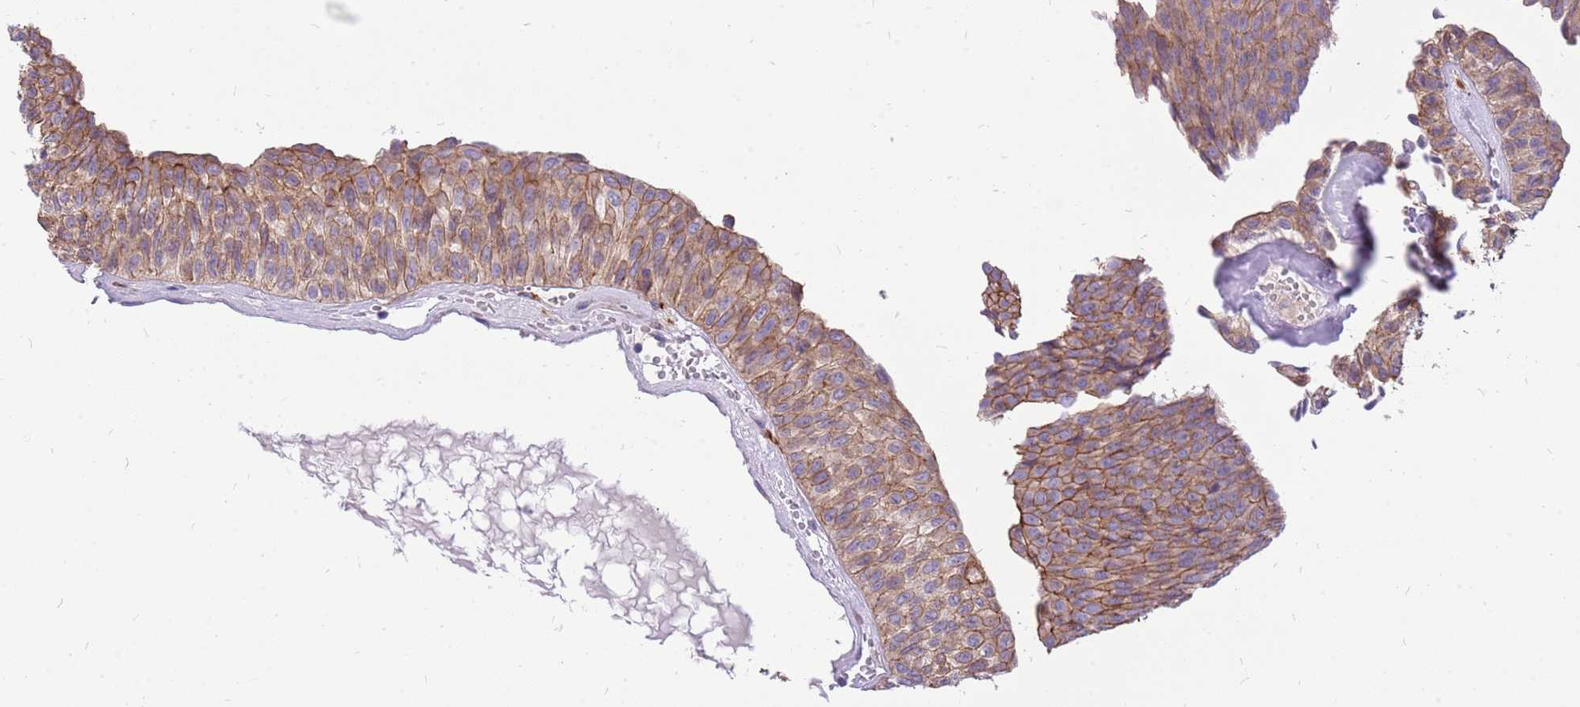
{"staining": {"intensity": "moderate", "quantity": "25%-75%", "location": "cytoplasmic/membranous"}, "tissue": "urothelial cancer", "cell_type": "Tumor cells", "image_type": "cancer", "snomed": [{"axis": "morphology", "description": "Urothelial carcinoma, Low grade"}, {"axis": "topography", "description": "Urinary bladder"}], "caption": "Moderate cytoplasmic/membranous expression is present in about 25%-75% of tumor cells in urothelial cancer. (Stains: DAB in brown, nuclei in blue, Microscopy: brightfield microscopy at high magnification).", "gene": "WDR90", "patient": {"sex": "male", "age": 78}}